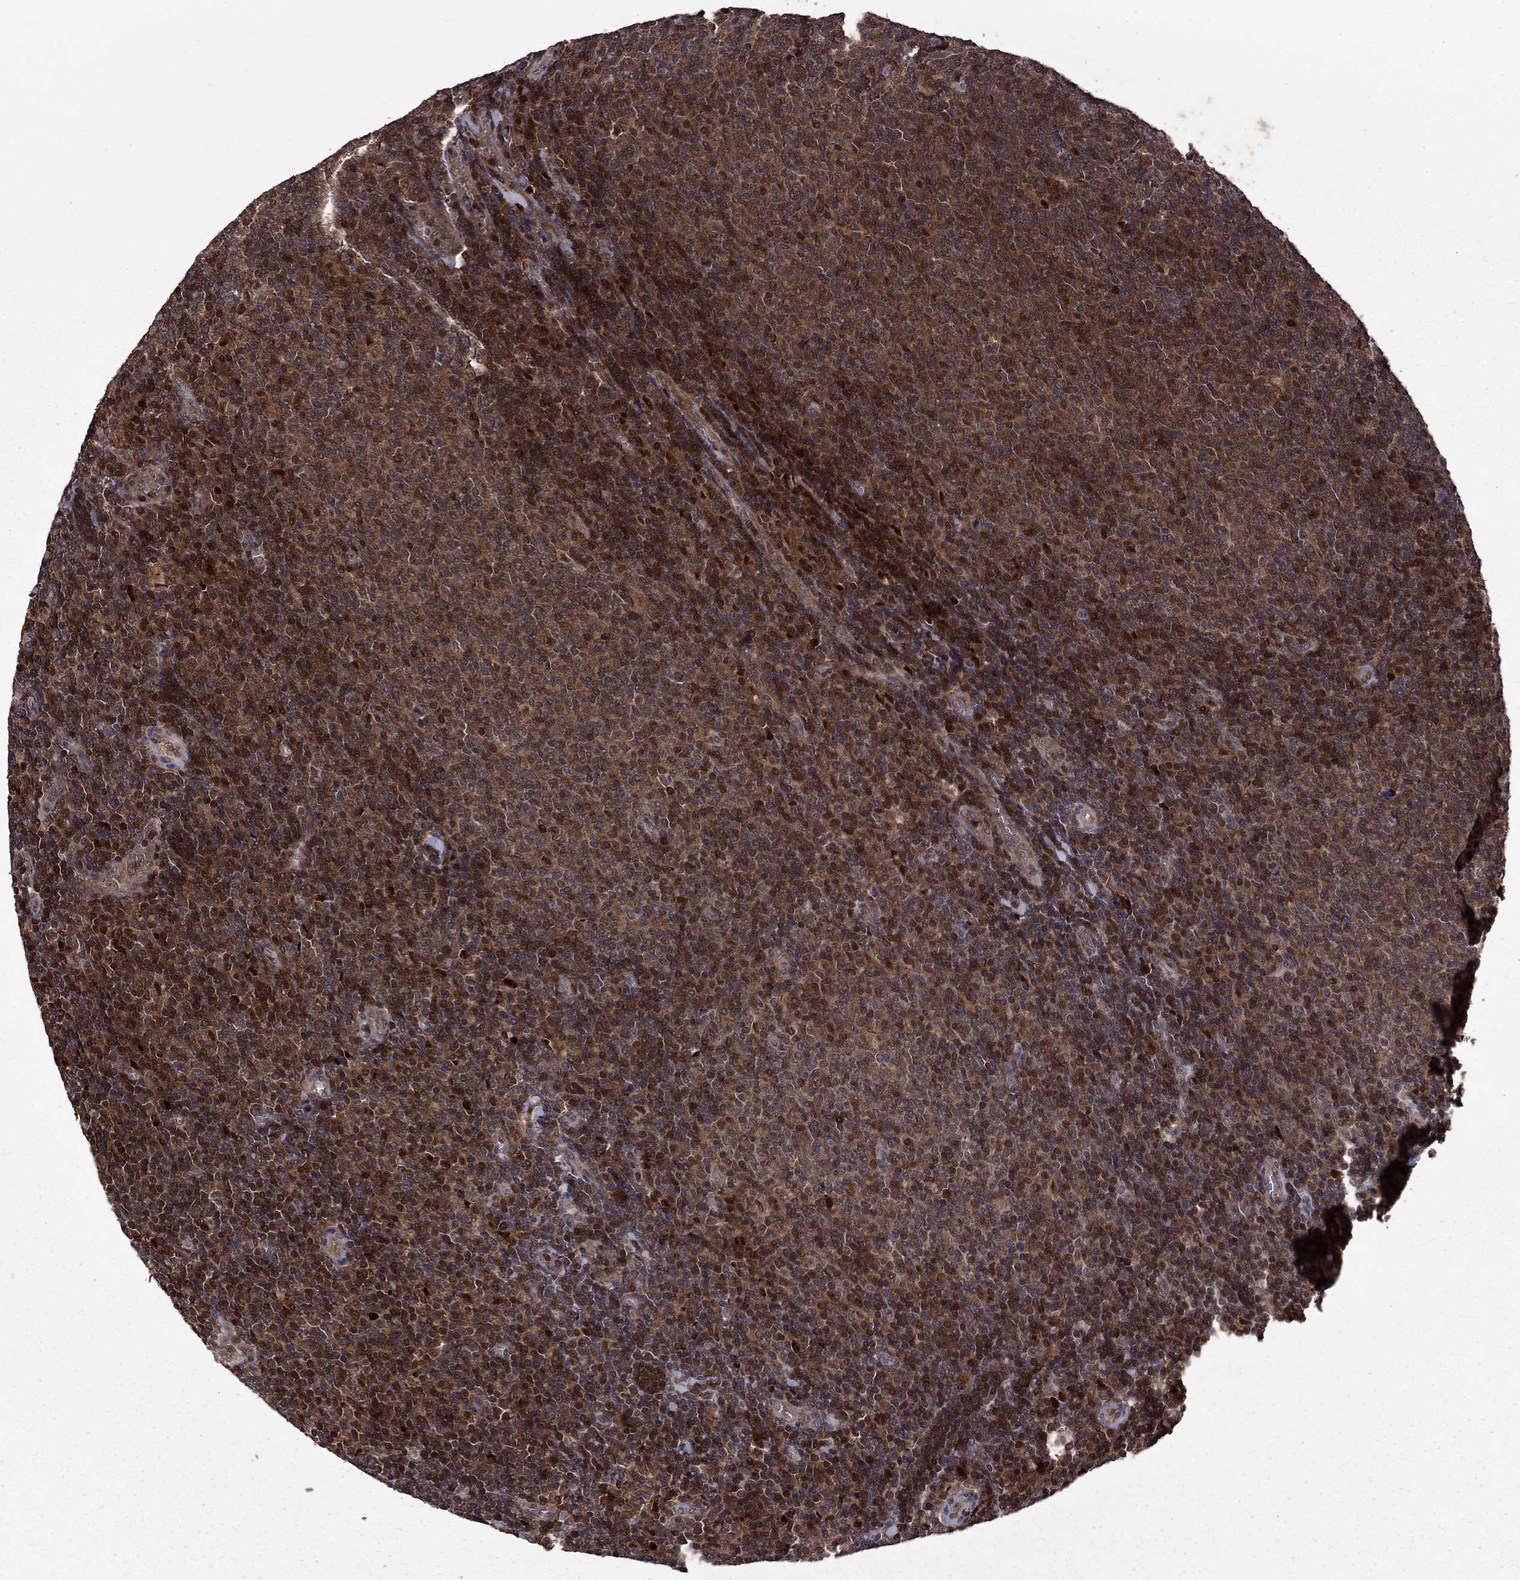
{"staining": {"intensity": "strong", "quantity": "<25%", "location": "cytoplasmic/membranous,nuclear"}, "tissue": "lymphoma", "cell_type": "Tumor cells", "image_type": "cancer", "snomed": [{"axis": "morphology", "description": "Malignant lymphoma, non-Hodgkin's type, Low grade"}, {"axis": "topography", "description": "Lymph node"}], "caption": "Protein staining demonstrates strong cytoplasmic/membranous and nuclear positivity in approximately <25% of tumor cells in malignant lymphoma, non-Hodgkin's type (low-grade).", "gene": "APPBP2", "patient": {"sex": "male", "age": 52}}